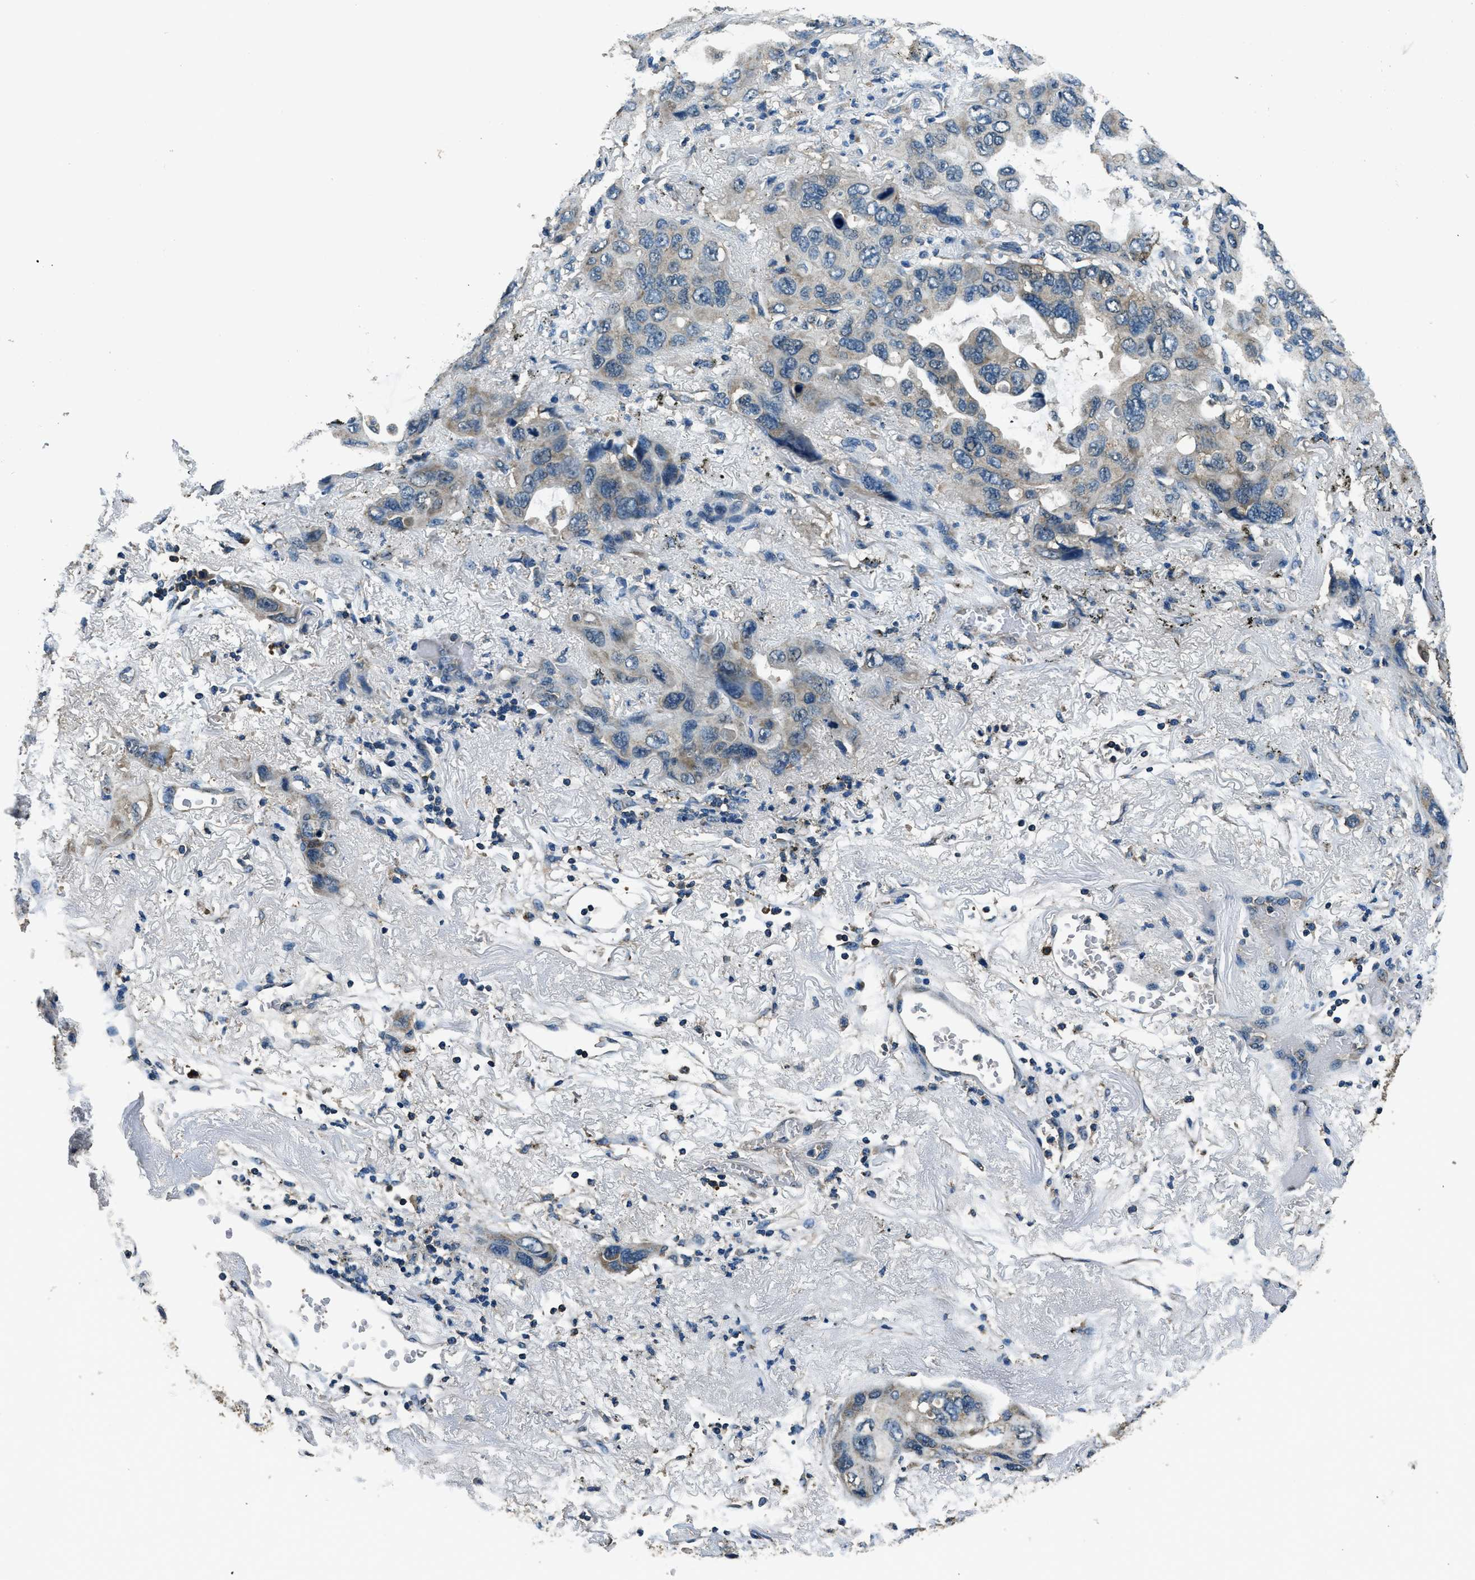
{"staining": {"intensity": "weak", "quantity": "<25%", "location": "cytoplasmic/membranous"}, "tissue": "lung cancer", "cell_type": "Tumor cells", "image_type": "cancer", "snomed": [{"axis": "morphology", "description": "Squamous cell carcinoma, NOS"}, {"axis": "topography", "description": "Lung"}], "caption": "Squamous cell carcinoma (lung) stained for a protein using immunohistochemistry (IHC) demonstrates no staining tumor cells.", "gene": "SALL3", "patient": {"sex": "female", "age": 73}}